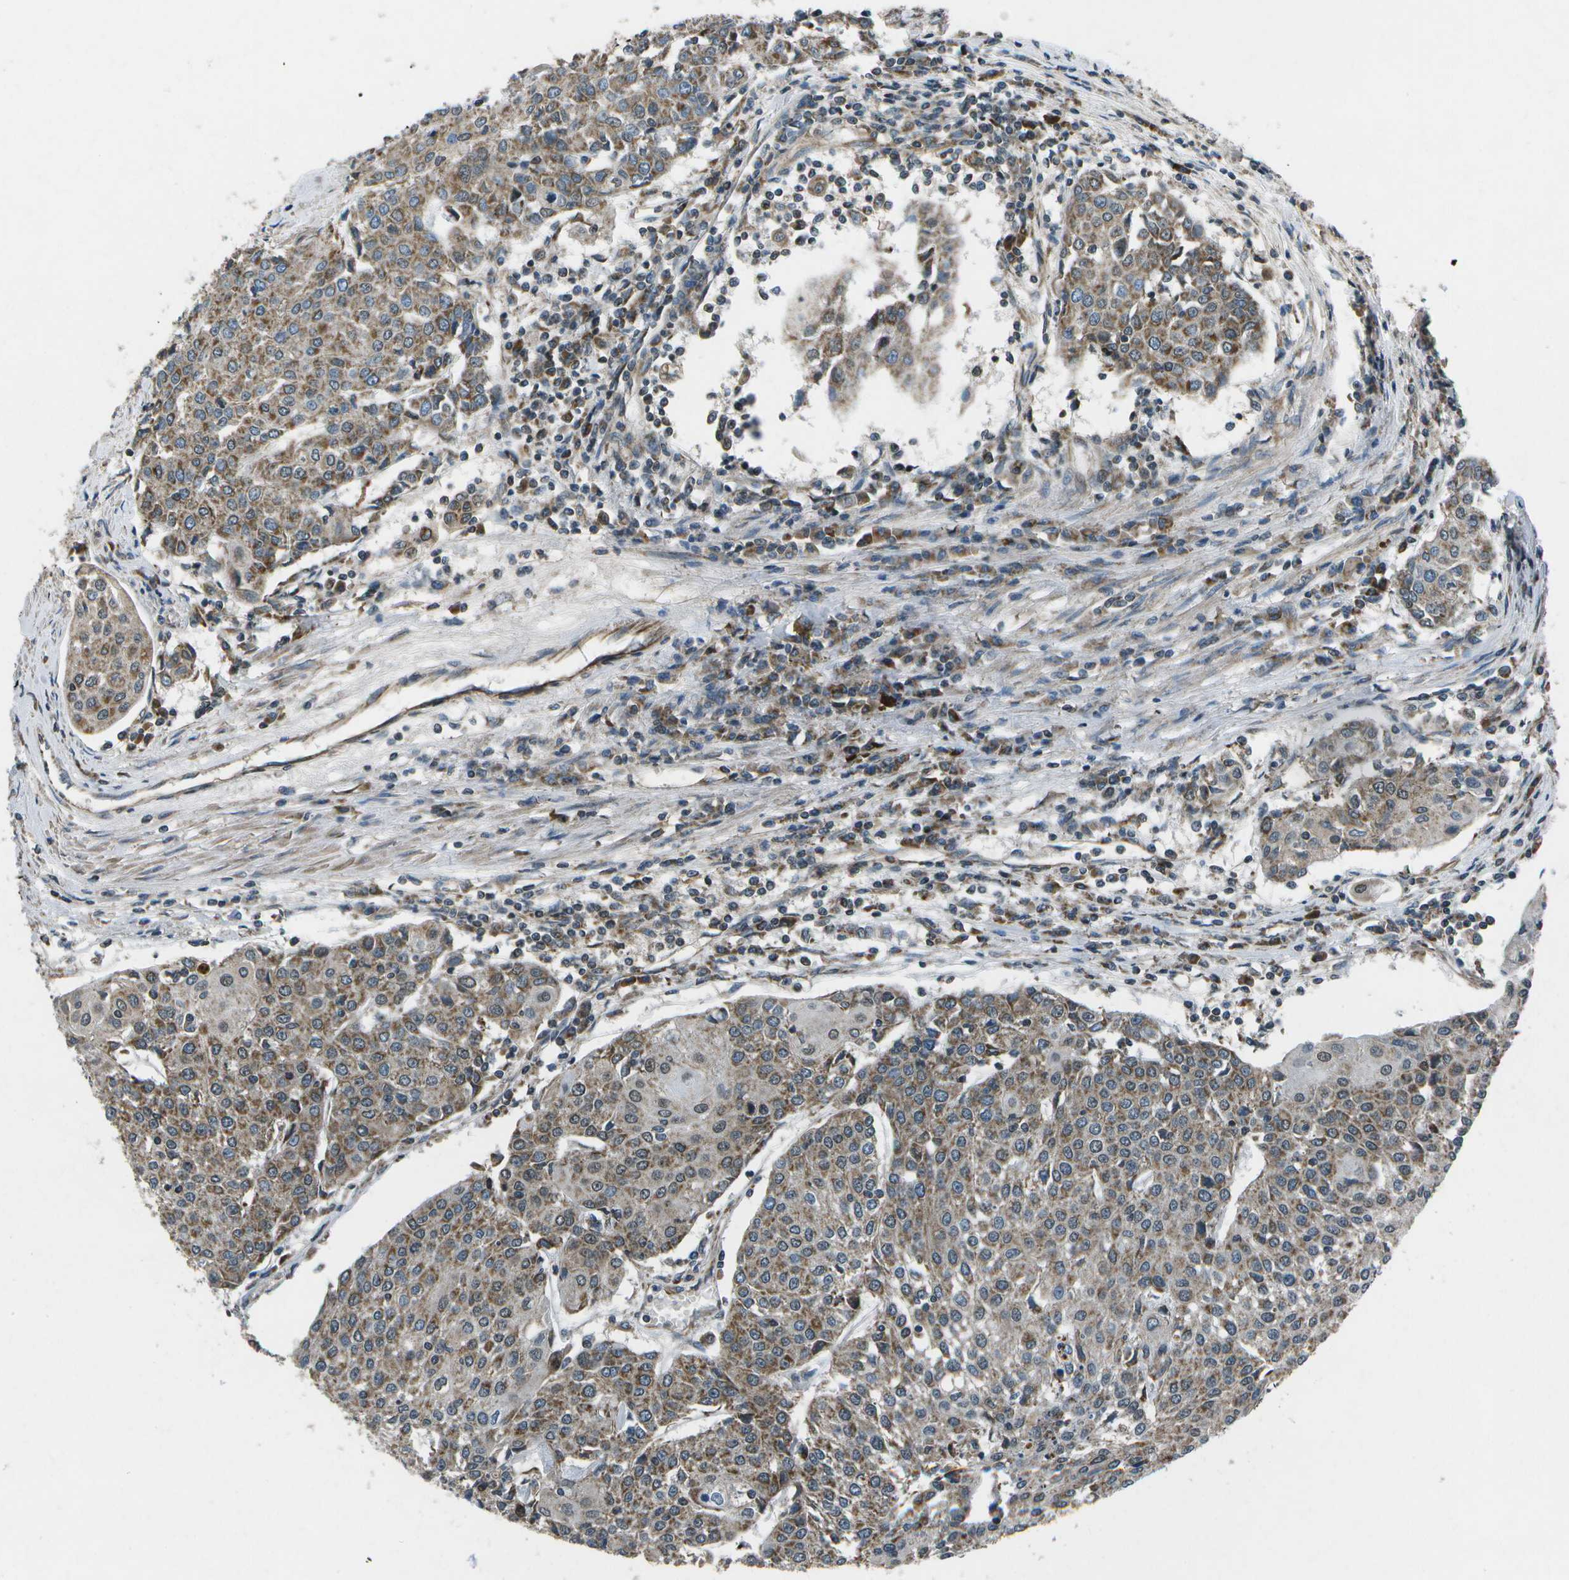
{"staining": {"intensity": "moderate", "quantity": ">75%", "location": "cytoplasmic/membranous"}, "tissue": "urothelial cancer", "cell_type": "Tumor cells", "image_type": "cancer", "snomed": [{"axis": "morphology", "description": "Urothelial carcinoma, High grade"}, {"axis": "topography", "description": "Urinary bladder"}], "caption": "A brown stain shows moderate cytoplasmic/membranous expression of a protein in human urothelial cancer tumor cells.", "gene": "EIF2AK1", "patient": {"sex": "female", "age": 85}}